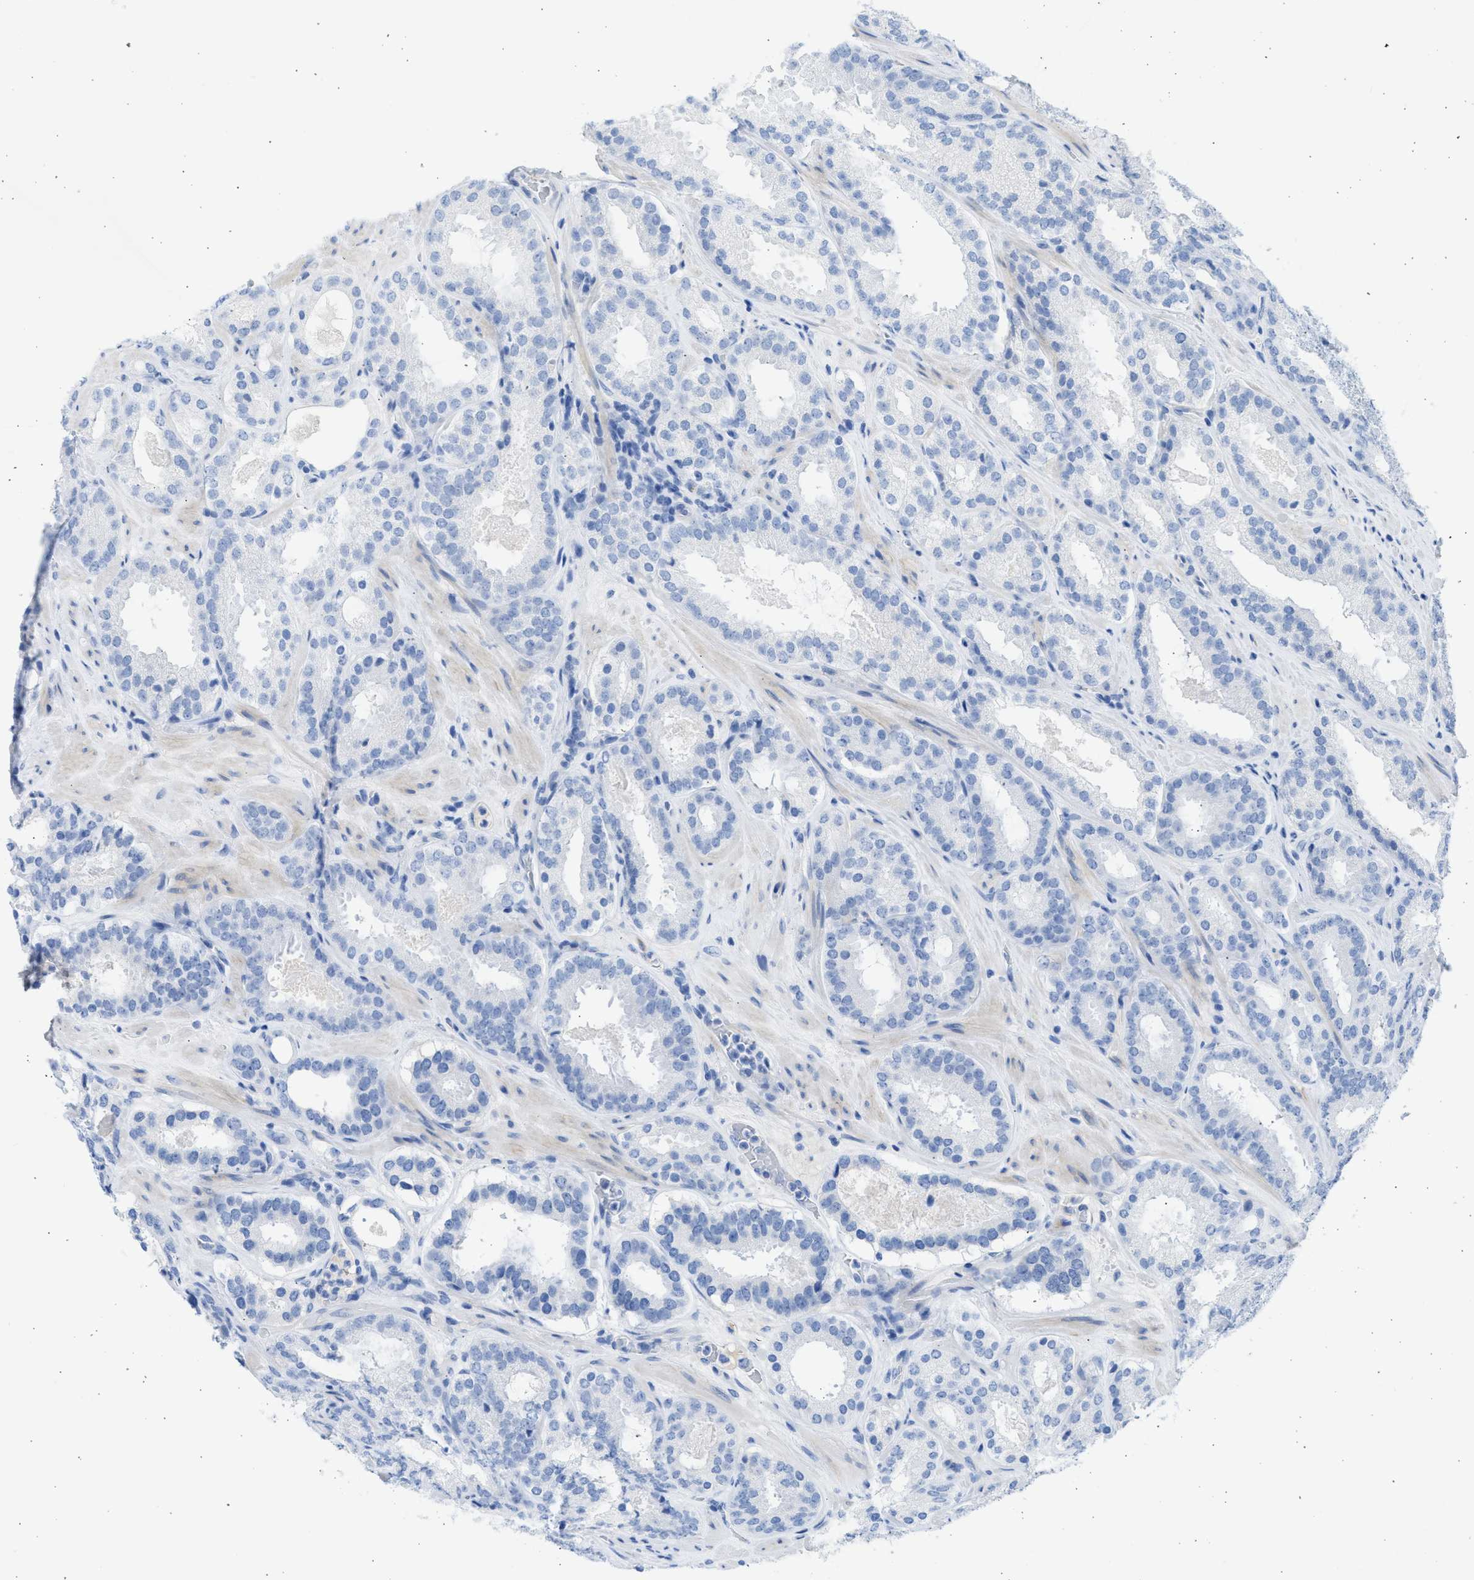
{"staining": {"intensity": "negative", "quantity": "none", "location": "none"}, "tissue": "prostate cancer", "cell_type": "Tumor cells", "image_type": "cancer", "snomed": [{"axis": "morphology", "description": "Adenocarcinoma, Low grade"}, {"axis": "topography", "description": "Prostate"}], "caption": "This is an IHC photomicrograph of human prostate cancer (adenocarcinoma (low-grade)). There is no expression in tumor cells.", "gene": "SPATA3", "patient": {"sex": "male", "age": 69}}